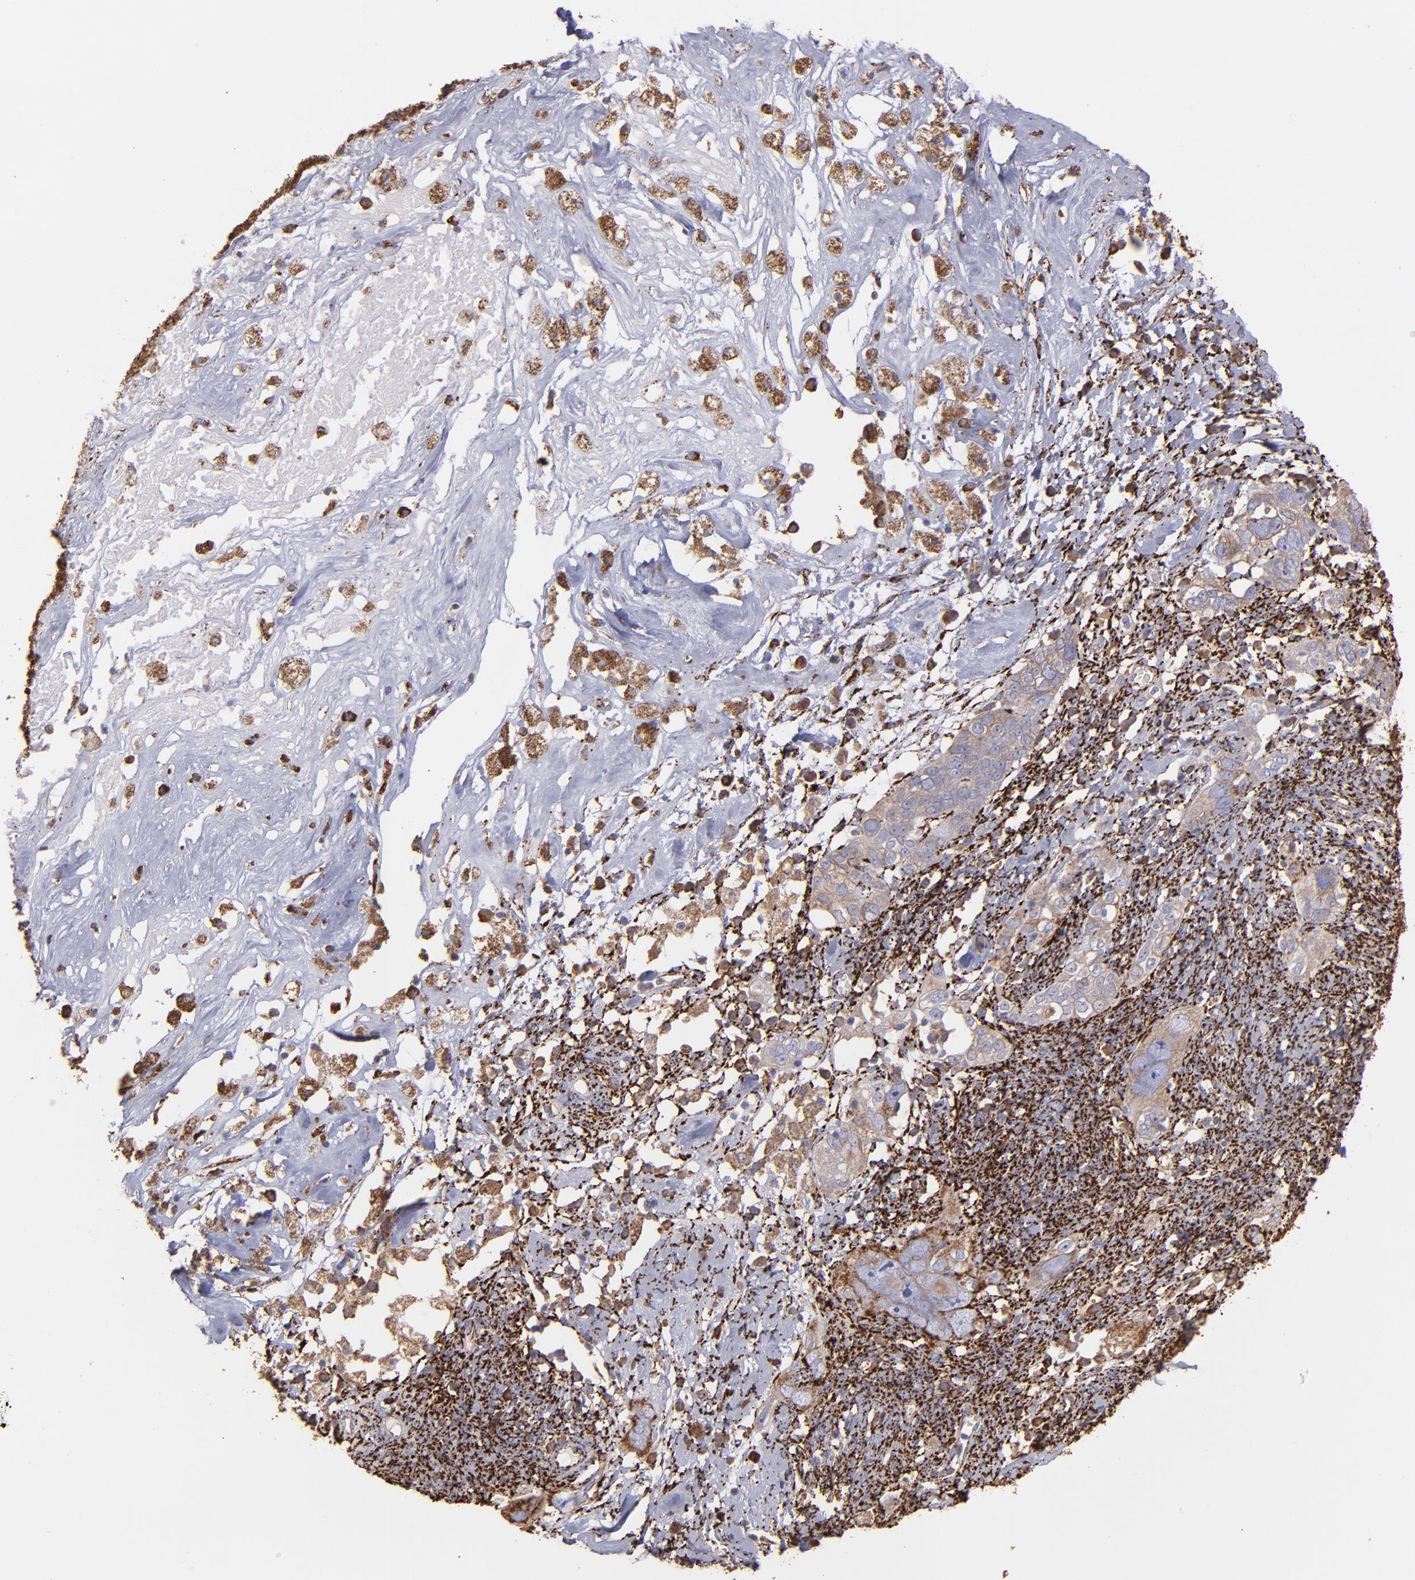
{"staining": {"intensity": "moderate", "quantity": ">75%", "location": "cytoplasmic/membranous"}, "tissue": "ovarian cancer", "cell_type": "Tumor cells", "image_type": "cancer", "snomed": [{"axis": "morphology", "description": "Normal tissue, NOS"}, {"axis": "morphology", "description": "Cystadenocarcinoma, serous, NOS"}, {"axis": "topography", "description": "Ovary"}], "caption": "Tumor cells reveal medium levels of moderate cytoplasmic/membranous staining in about >75% of cells in ovarian cancer.", "gene": "MAOB", "patient": {"sex": "female", "age": 62}}